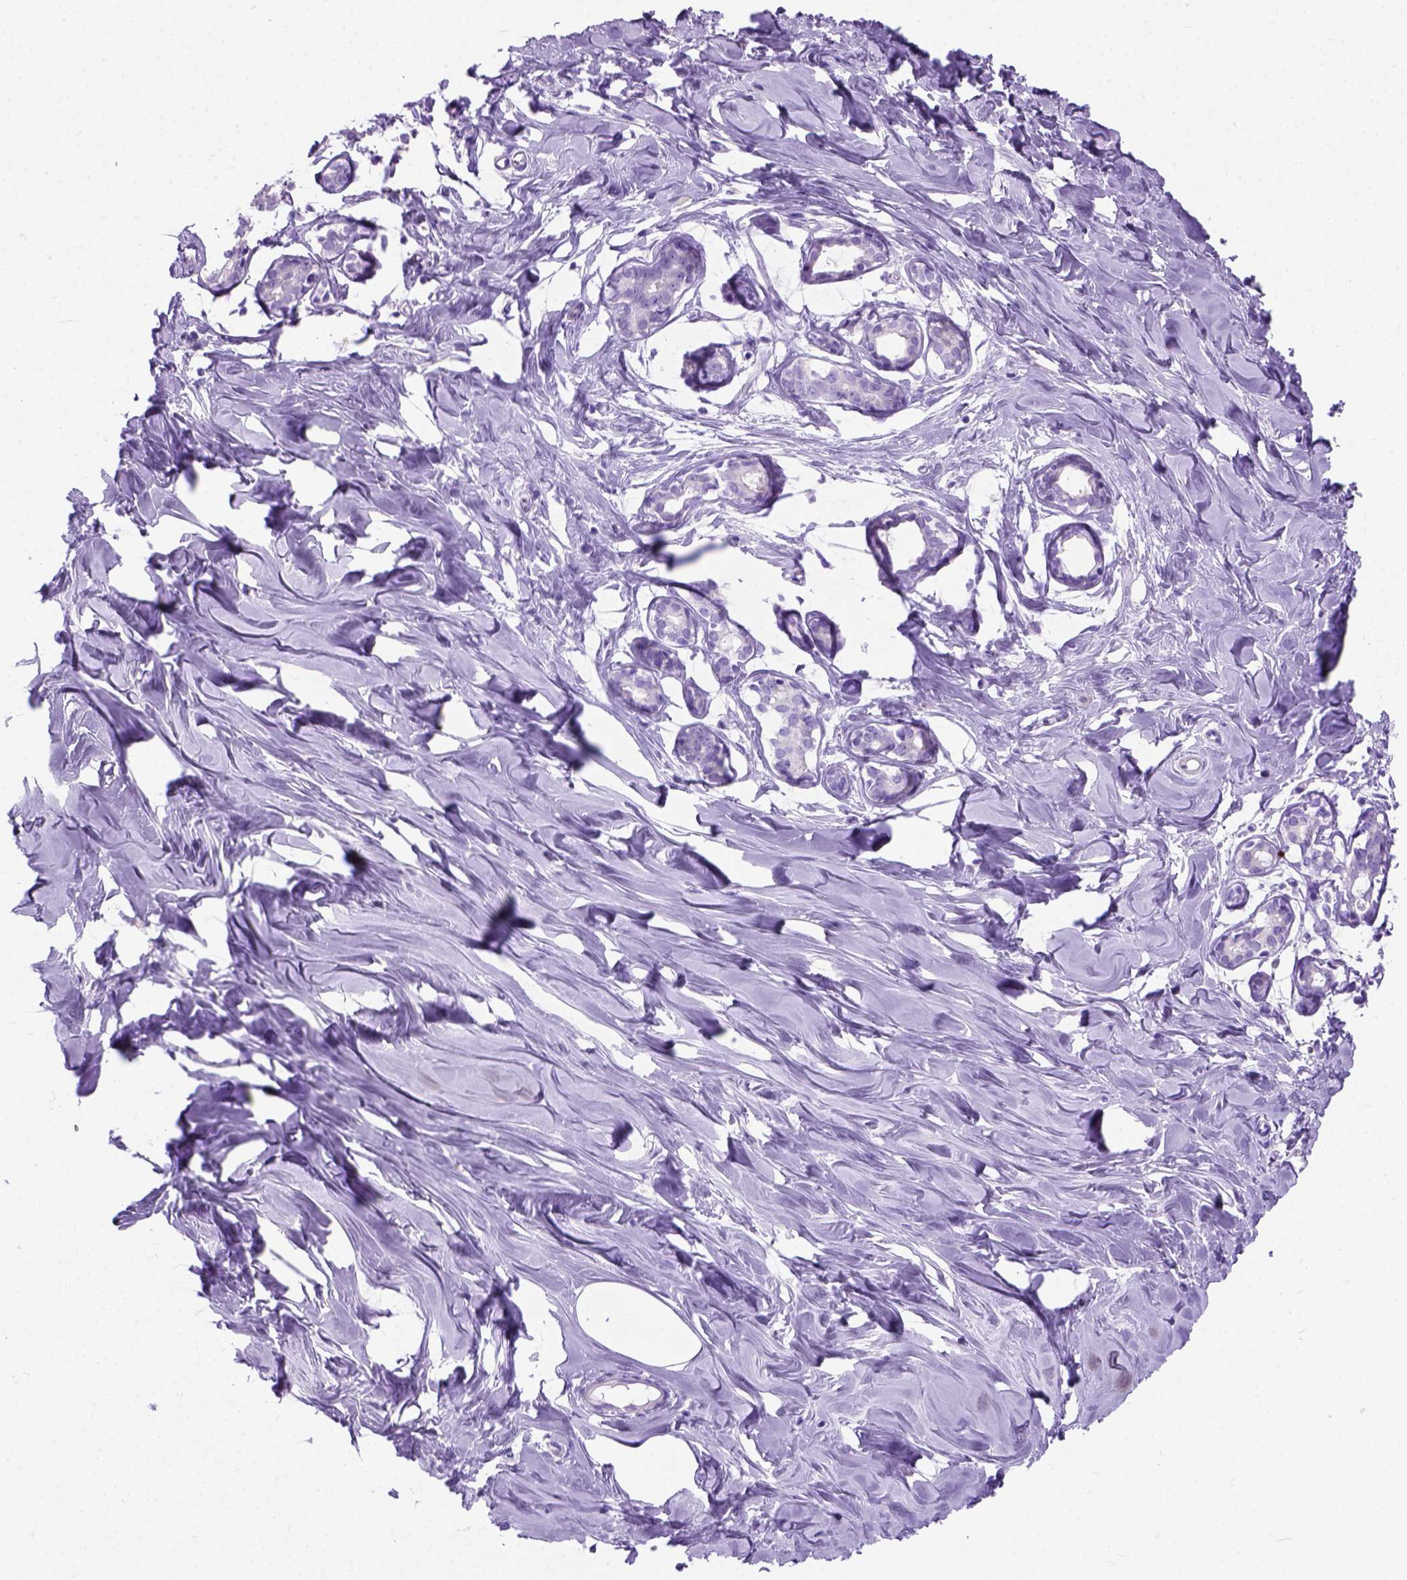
{"staining": {"intensity": "negative", "quantity": "none", "location": "none"}, "tissue": "breast", "cell_type": "Adipocytes", "image_type": "normal", "snomed": [{"axis": "morphology", "description": "Normal tissue, NOS"}, {"axis": "topography", "description": "Breast"}], "caption": "This is an immunohistochemistry histopathology image of benign human breast. There is no staining in adipocytes.", "gene": "ODAD3", "patient": {"sex": "female", "age": 27}}